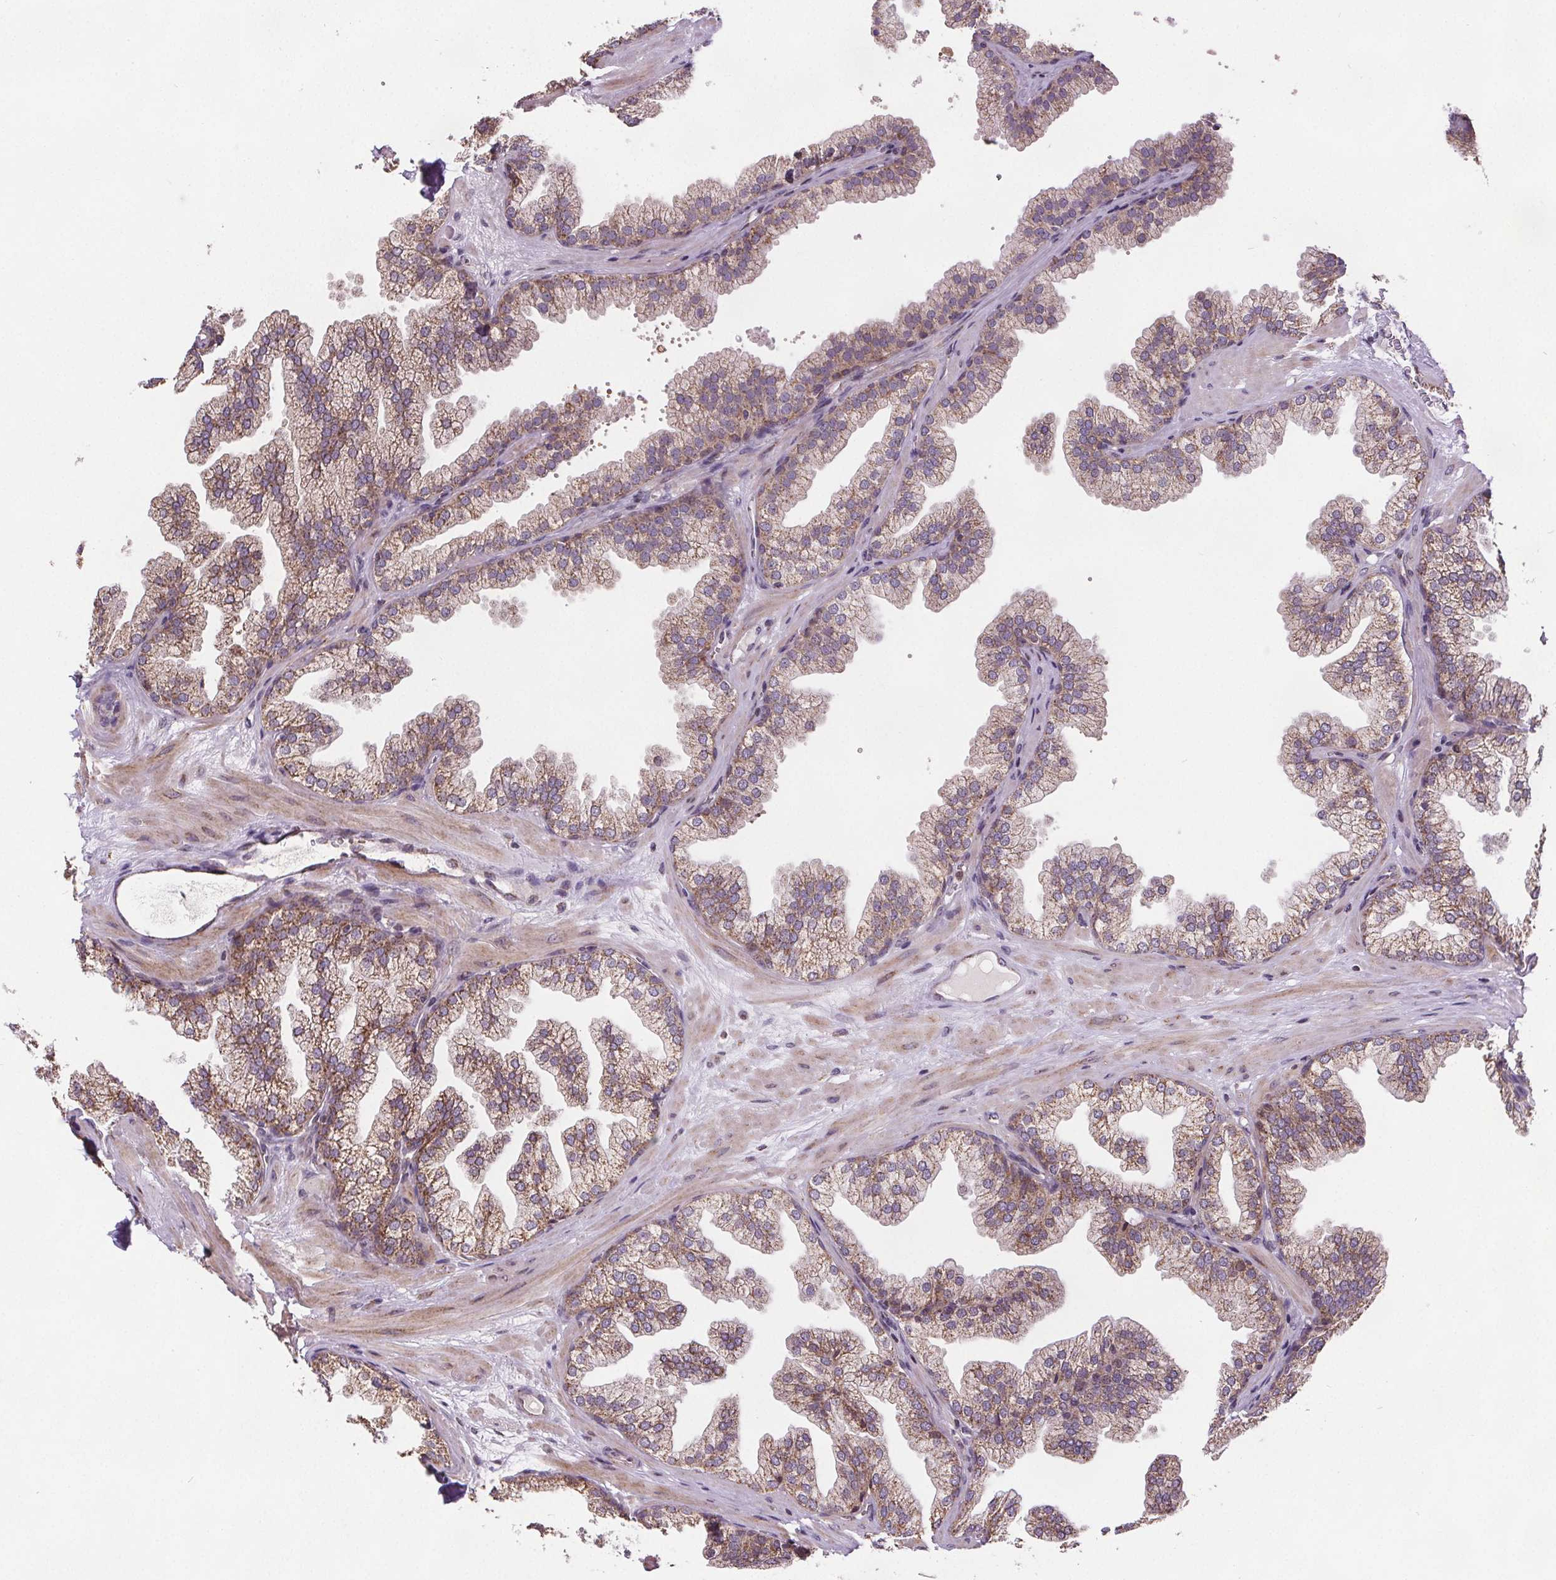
{"staining": {"intensity": "weak", "quantity": "25%-75%", "location": "cytoplasmic/membranous"}, "tissue": "prostate", "cell_type": "Glandular cells", "image_type": "normal", "snomed": [{"axis": "morphology", "description": "Normal tissue, NOS"}, {"axis": "topography", "description": "Prostate"}], "caption": "Immunohistochemical staining of unremarkable human prostate exhibits 25%-75% levels of weak cytoplasmic/membranous protein staining in approximately 25%-75% of glandular cells. (IHC, brightfield microscopy, high magnification).", "gene": "SUCLA2", "patient": {"sex": "male", "age": 37}}